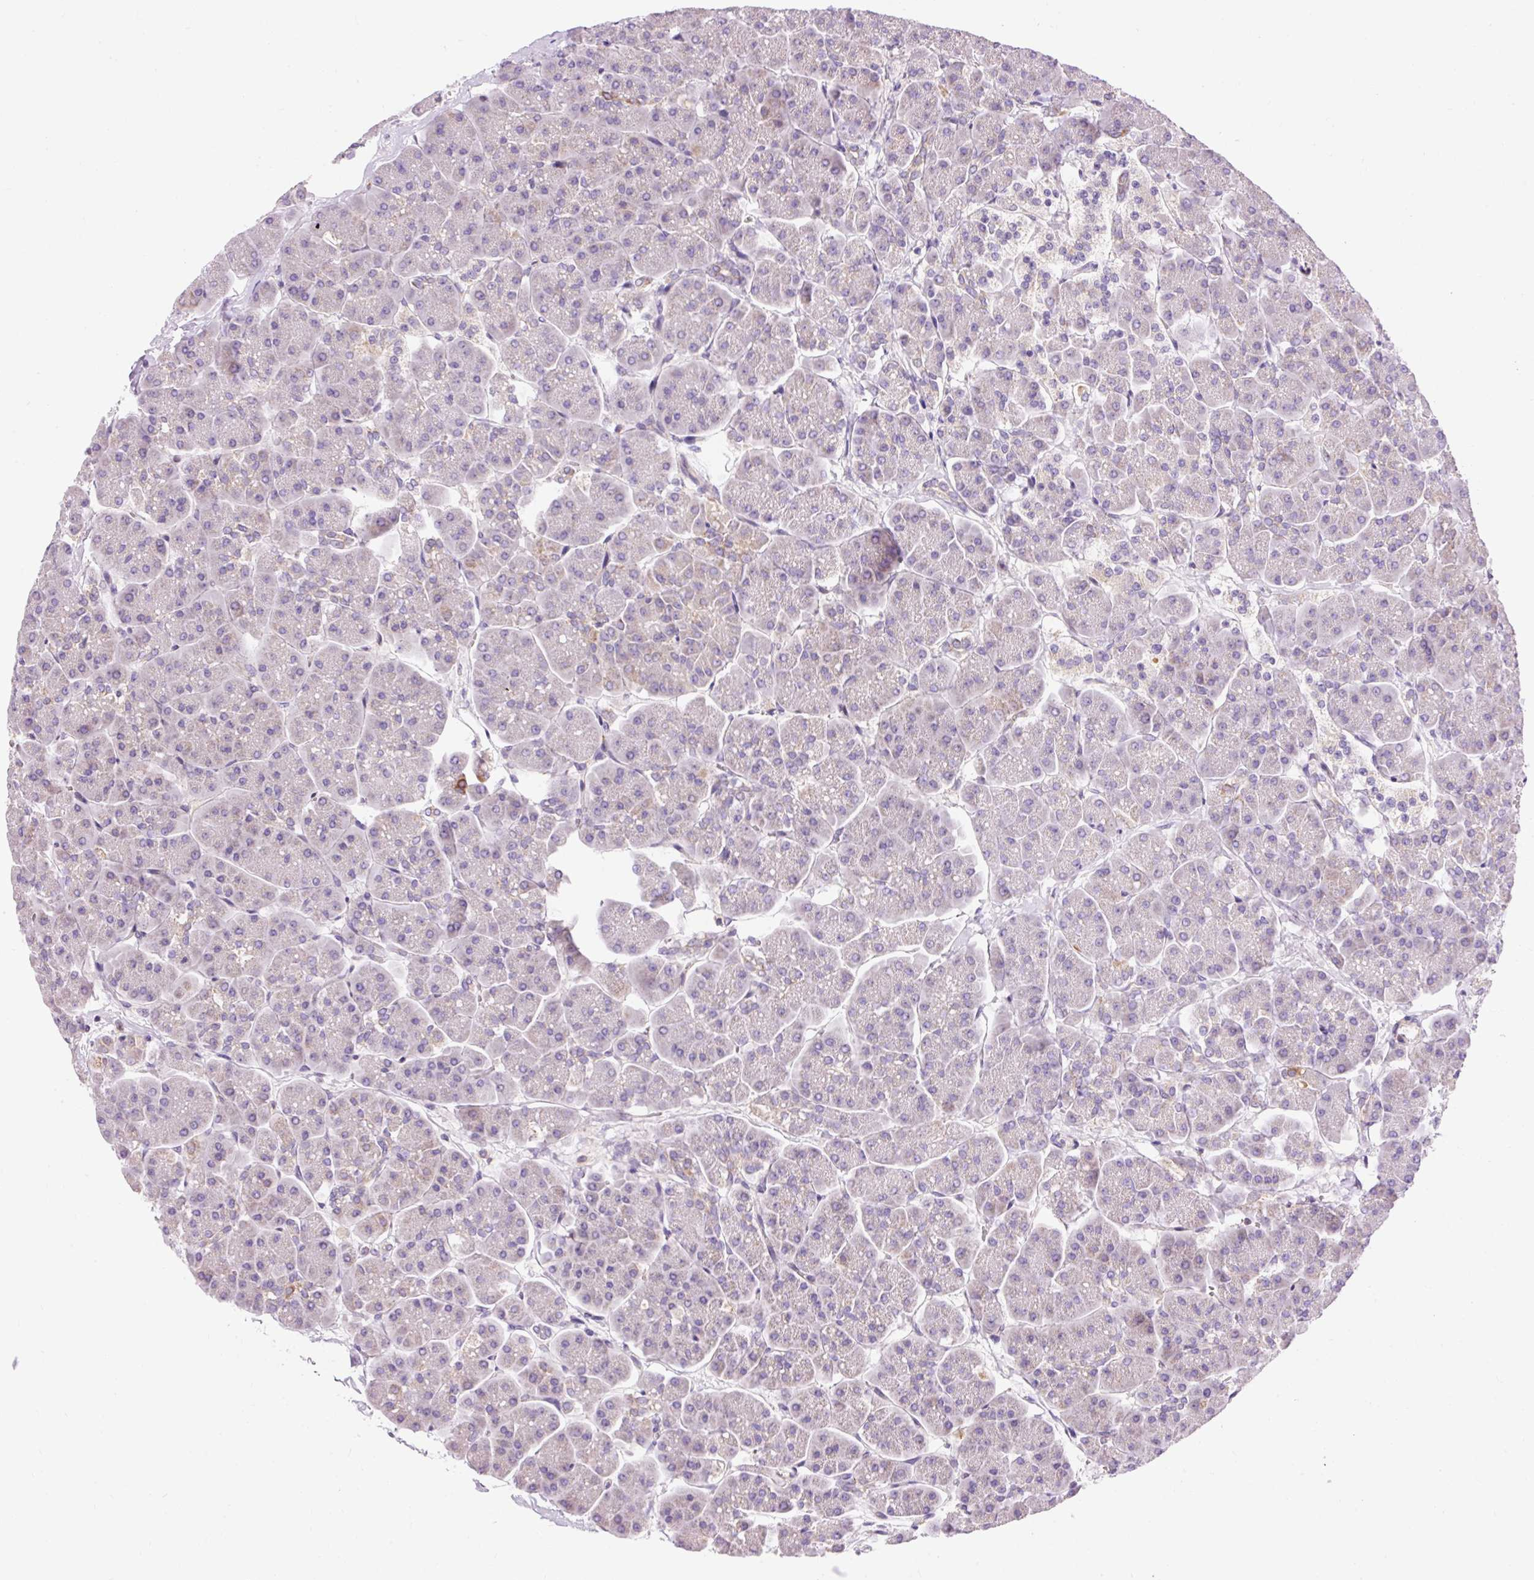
{"staining": {"intensity": "moderate", "quantity": "<25%", "location": "cytoplasmic/membranous"}, "tissue": "pancreas", "cell_type": "Exocrine glandular cells", "image_type": "normal", "snomed": [{"axis": "morphology", "description": "Normal tissue, NOS"}, {"axis": "topography", "description": "Pancreas"}, {"axis": "topography", "description": "Peripheral nerve tissue"}], "caption": "This photomicrograph demonstrates immunohistochemistry staining of benign human pancreas, with low moderate cytoplasmic/membranous staining in approximately <25% of exocrine glandular cells.", "gene": "IMMT", "patient": {"sex": "male", "age": 54}}